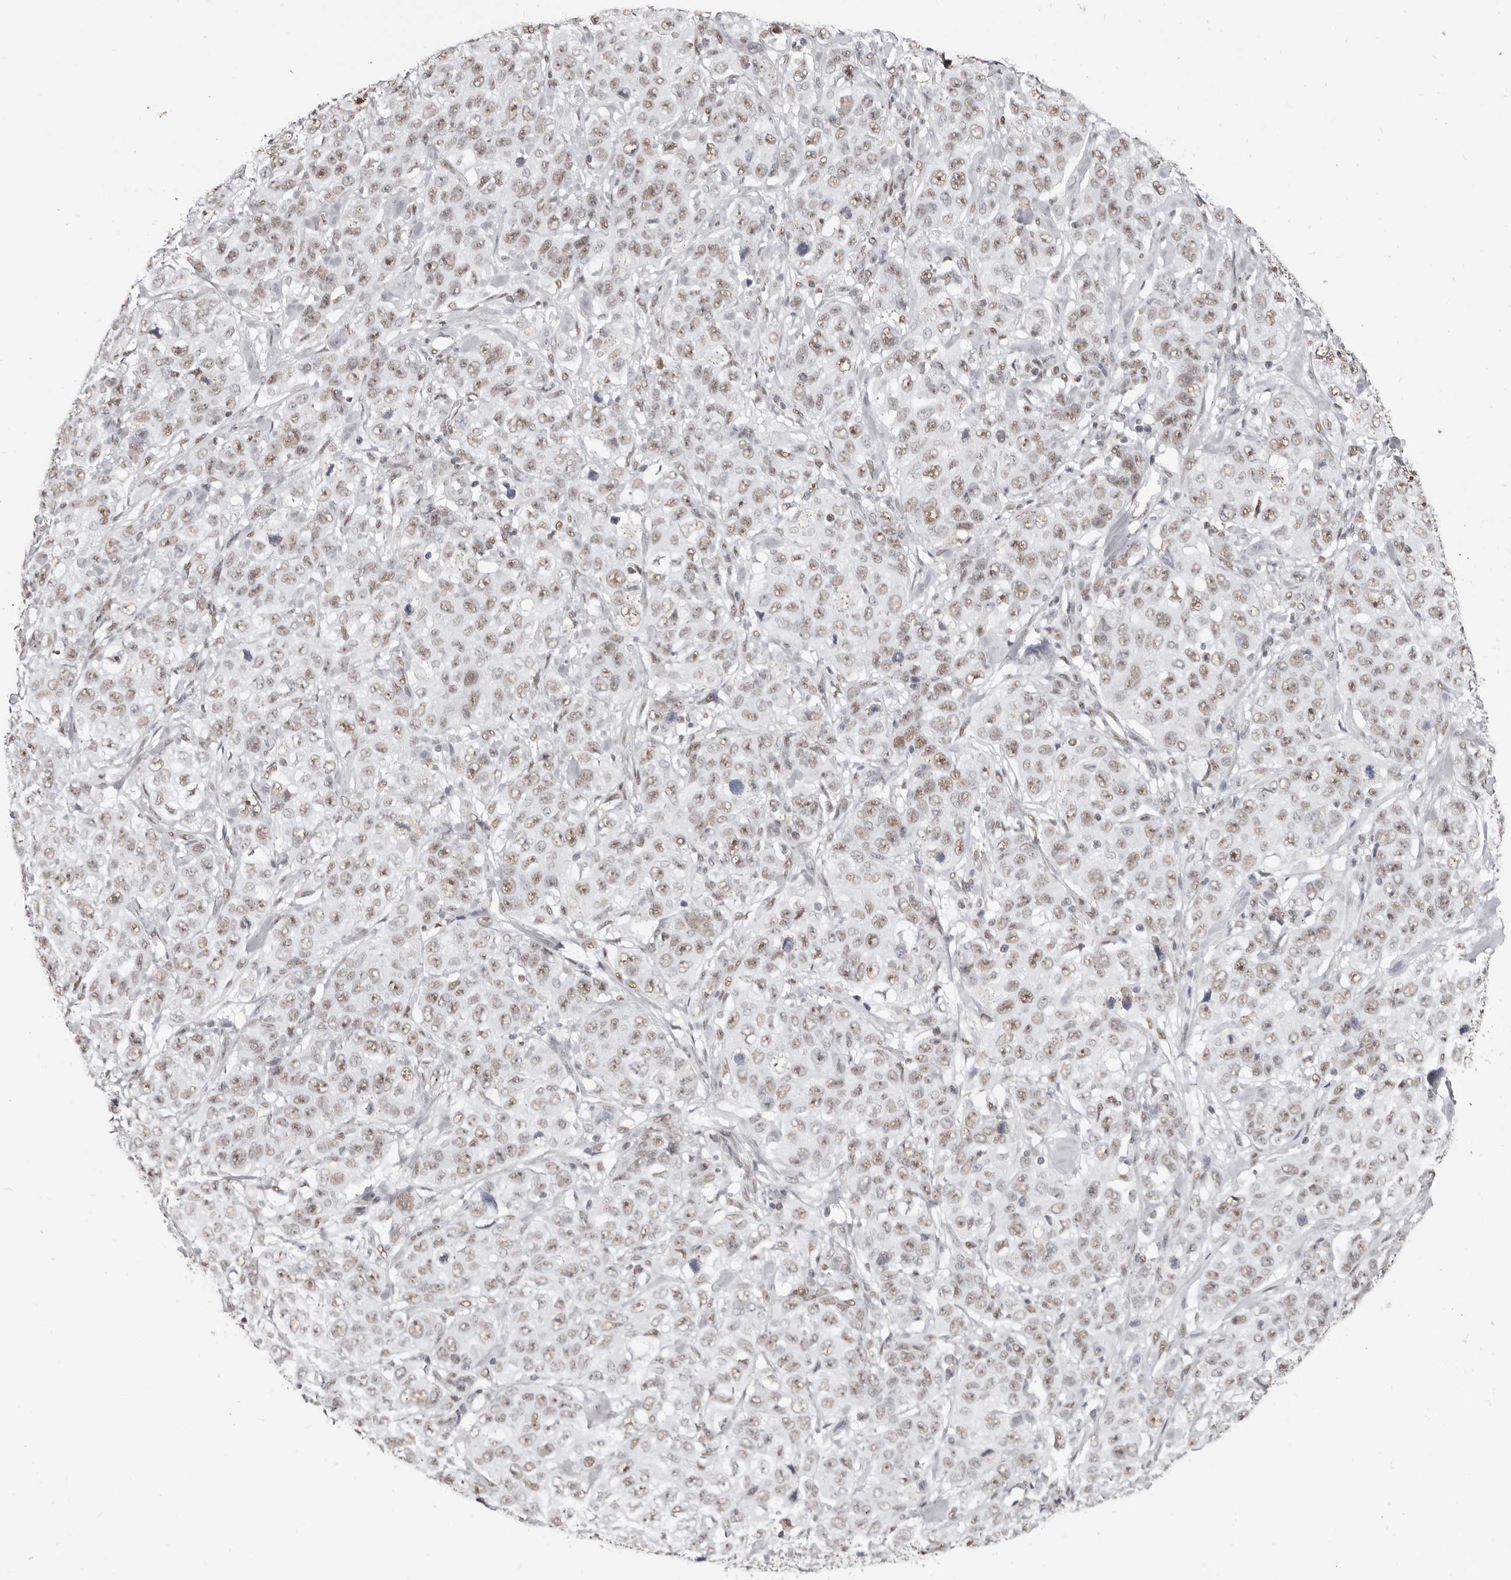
{"staining": {"intensity": "weak", "quantity": ">75%", "location": "nuclear"}, "tissue": "stomach cancer", "cell_type": "Tumor cells", "image_type": "cancer", "snomed": [{"axis": "morphology", "description": "Adenocarcinoma, NOS"}, {"axis": "topography", "description": "Stomach"}], "caption": "An IHC image of tumor tissue is shown. Protein staining in brown highlights weak nuclear positivity in stomach cancer (adenocarcinoma) within tumor cells.", "gene": "SCAF4", "patient": {"sex": "male", "age": 48}}